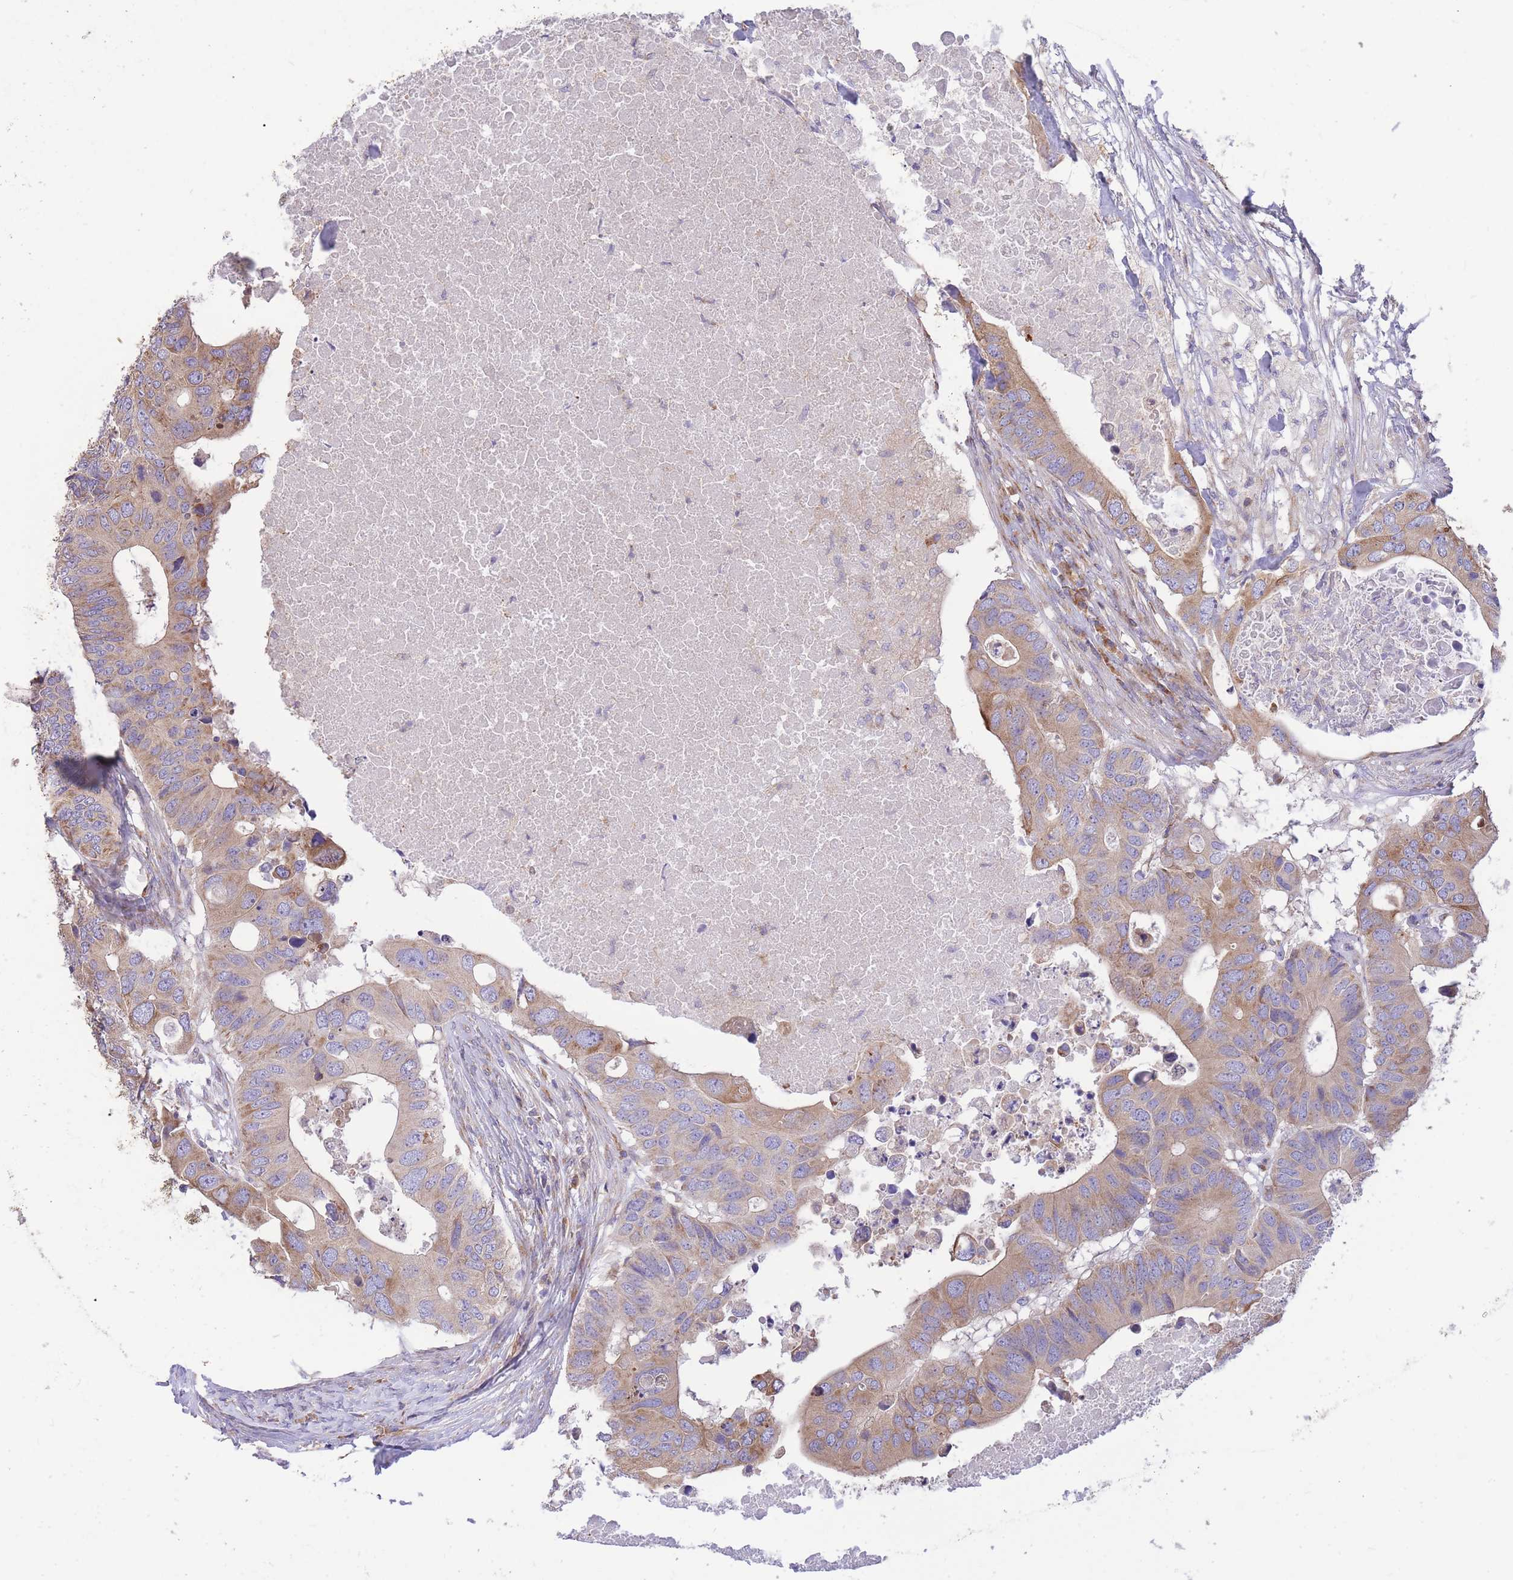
{"staining": {"intensity": "weak", "quantity": ">75%", "location": "cytoplasmic/membranous"}, "tissue": "colorectal cancer", "cell_type": "Tumor cells", "image_type": "cancer", "snomed": [{"axis": "morphology", "description": "Adenocarcinoma, NOS"}, {"axis": "topography", "description": "Colon"}], "caption": "Colorectal adenocarcinoma was stained to show a protein in brown. There is low levels of weak cytoplasmic/membranous staining in about >75% of tumor cells.", "gene": "GBP7", "patient": {"sex": "male", "age": 71}}